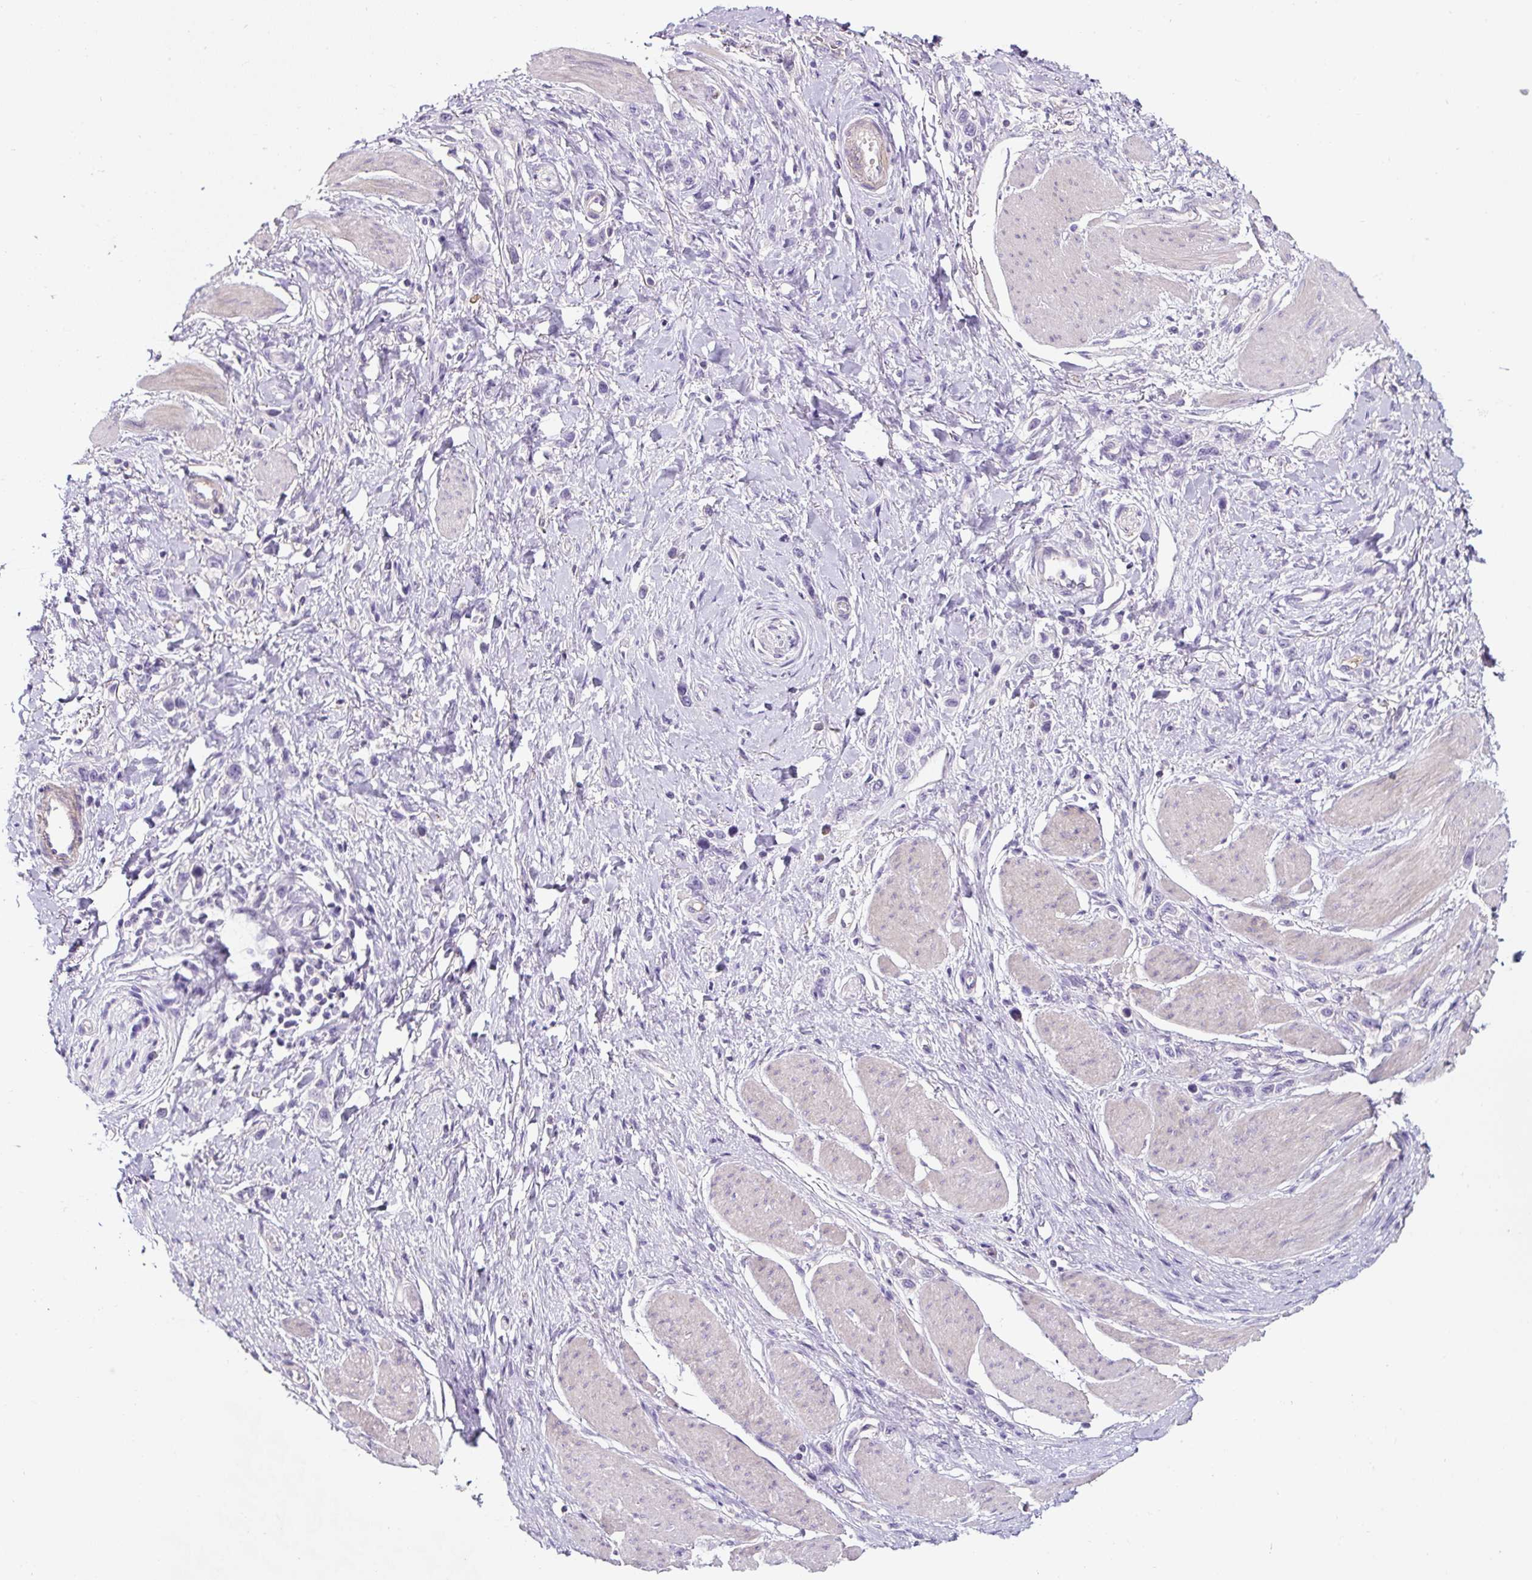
{"staining": {"intensity": "negative", "quantity": "none", "location": "none"}, "tissue": "stomach cancer", "cell_type": "Tumor cells", "image_type": "cancer", "snomed": [{"axis": "morphology", "description": "Adenocarcinoma, NOS"}, {"axis": "topography", "description": "Stomach"}], "caption": "Protein analysis of stomach cancer displays no significant staining in tumor cells.", "gene": "OR14A2", "patient": {"sex": "female", "age": 65}}